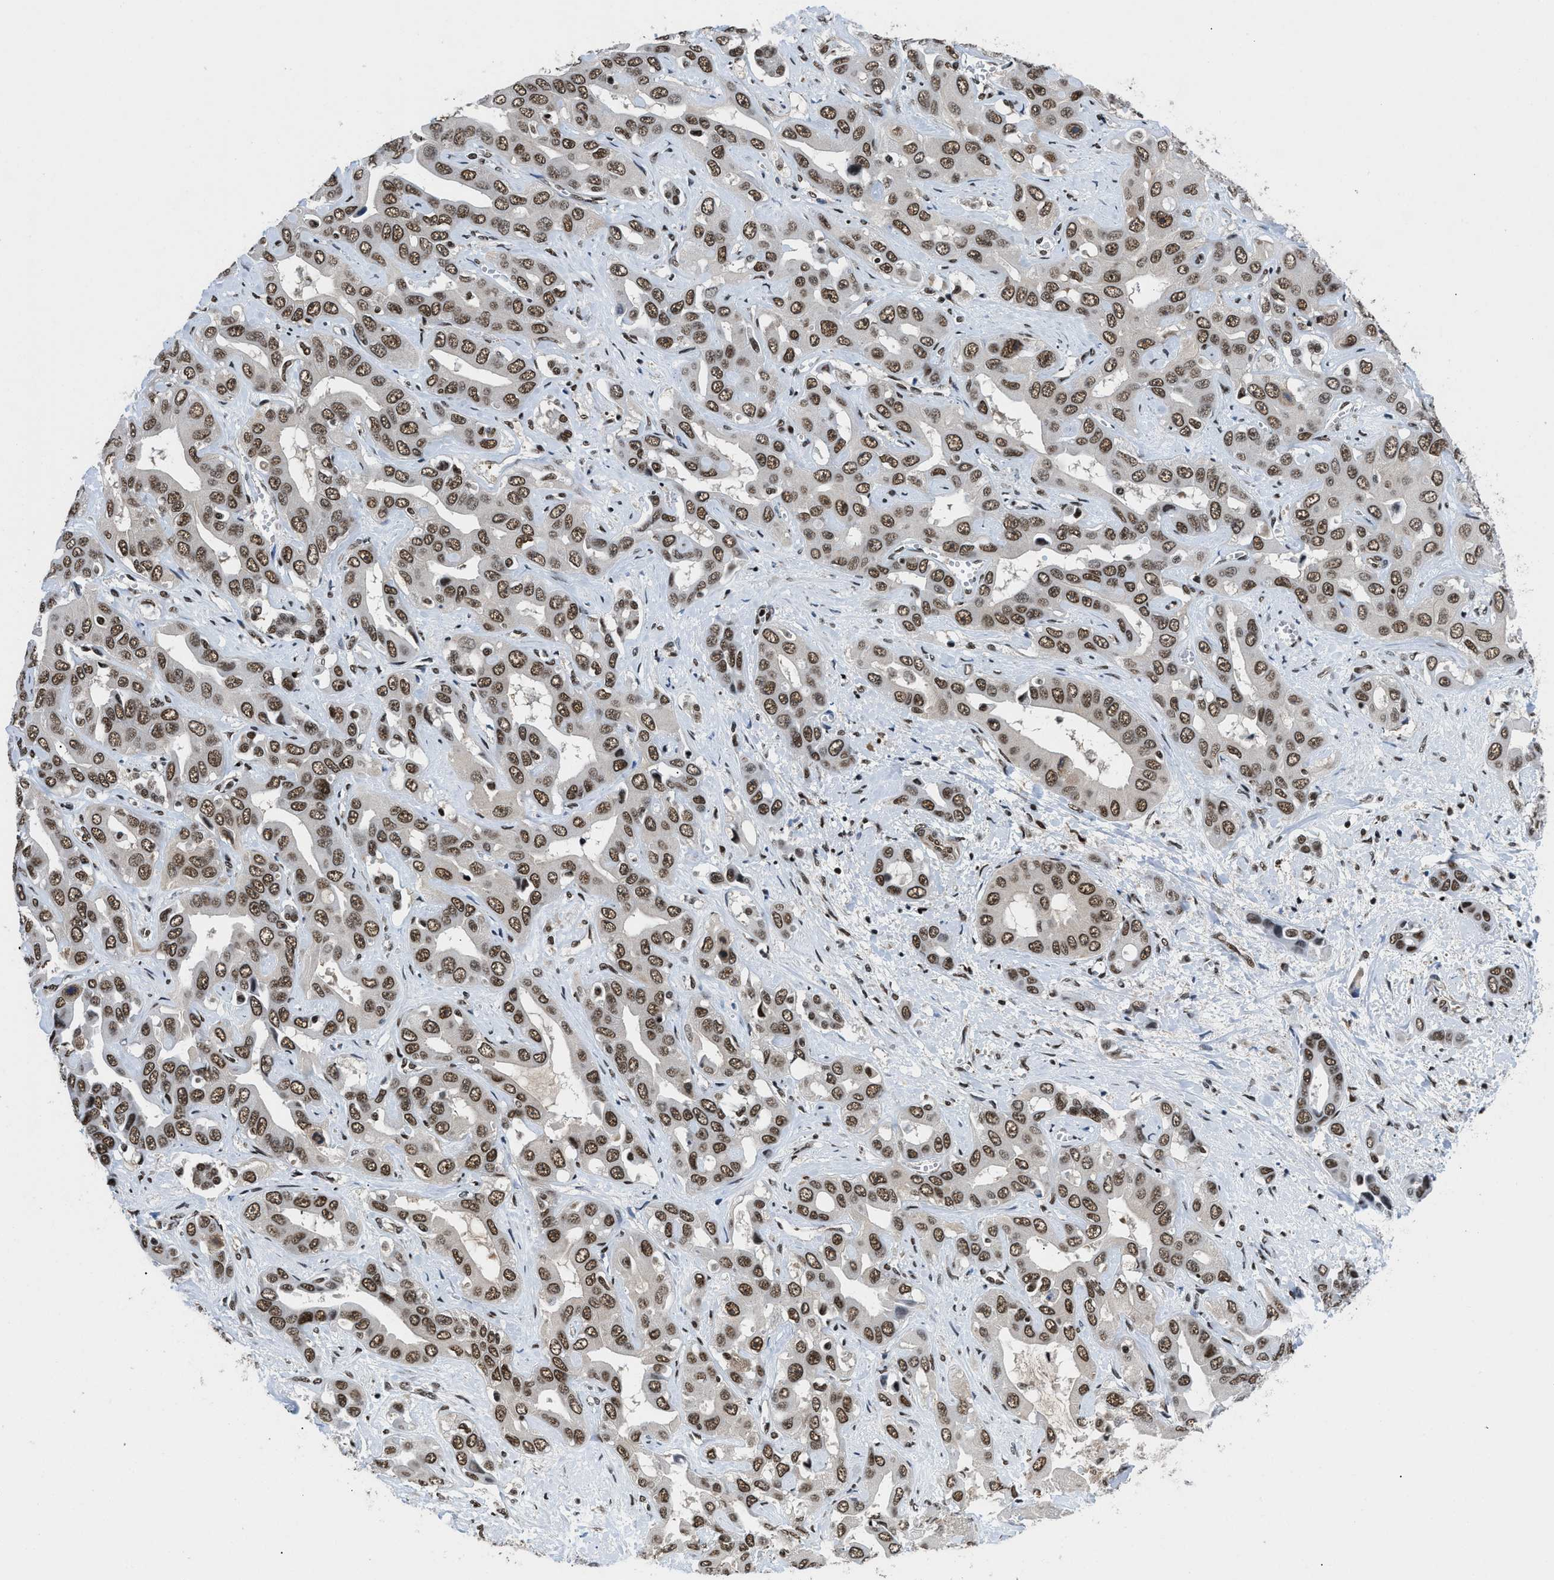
{"staining": {"intensity": "moderate", "quantity": ">75%", "location": "nuclear"}, "tissue": "liver cancer", "cell_type": "Tumor cells", "image_type": "cancer", "snomed": [{"axis": "morphology", "description": "Cholangiocarcinoma"}, {"axis": "topography", "description": "Liver"}], "caption": "DAB immunohistochemical staining of cholangiocarcinoma (liver) displays moderate nuclear protein positivity in about >75% of tumor cells.", "gene": "SAFB", "patient": {"sex": "female", "age": 52}}